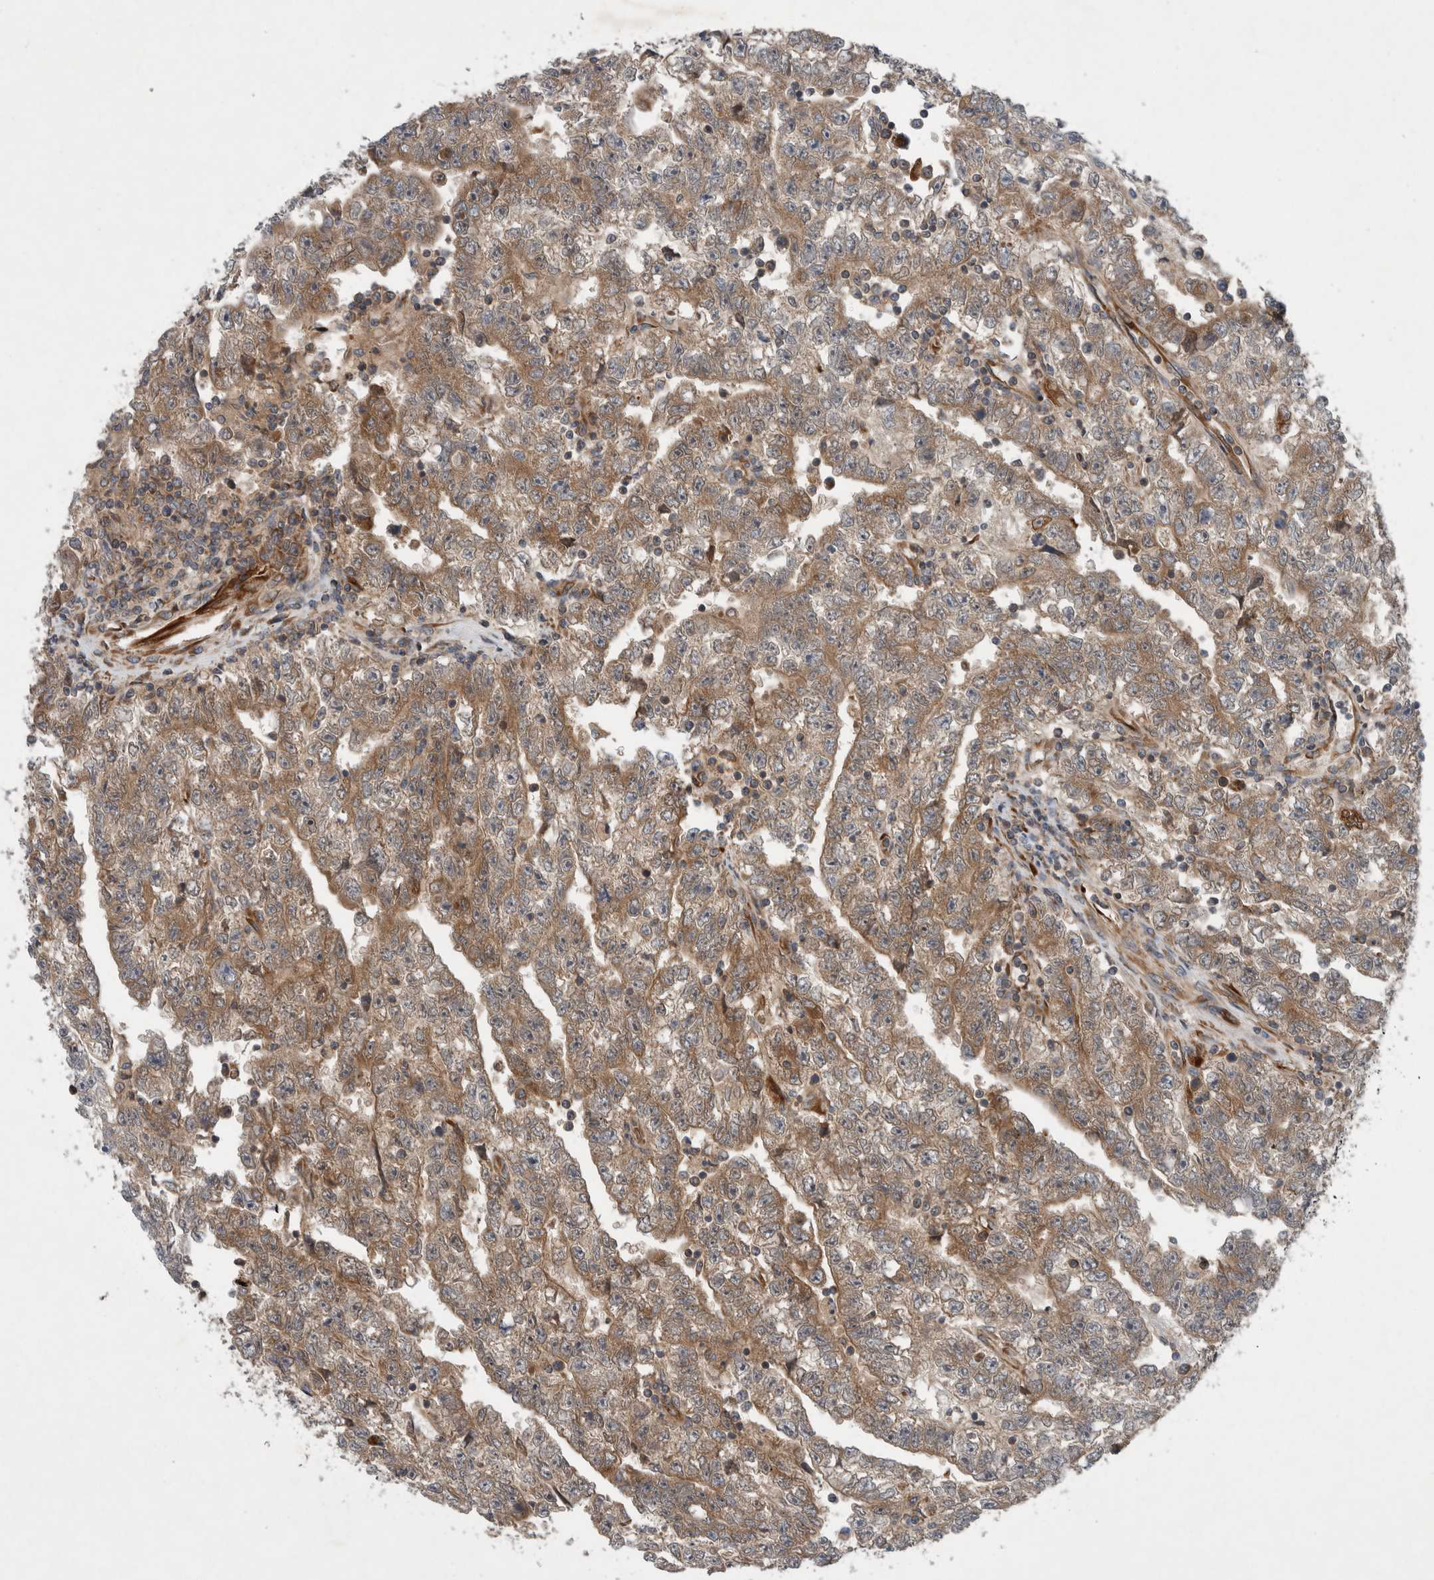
{"staining": {"intensity": "moderate", "quantity": ">75%", "location": "cytoplasmic/membranous"}, "tissue": "testis cancer", "cell_type": "Tumor cells", "image_type": "cancer", "snomed": [{"axis": "morphology", "description": "Carcinoma, Embryonal, NOS"}, {"axis": "topography", "description": "Testis"}], "caption": "Testis embryonal carcinoma tissue reveals moderate cytoplasmic/membranous positivity in about >75% of tumor cells", "gene": "PDCD2", "patient": {"sex": "male", "age": 25}}